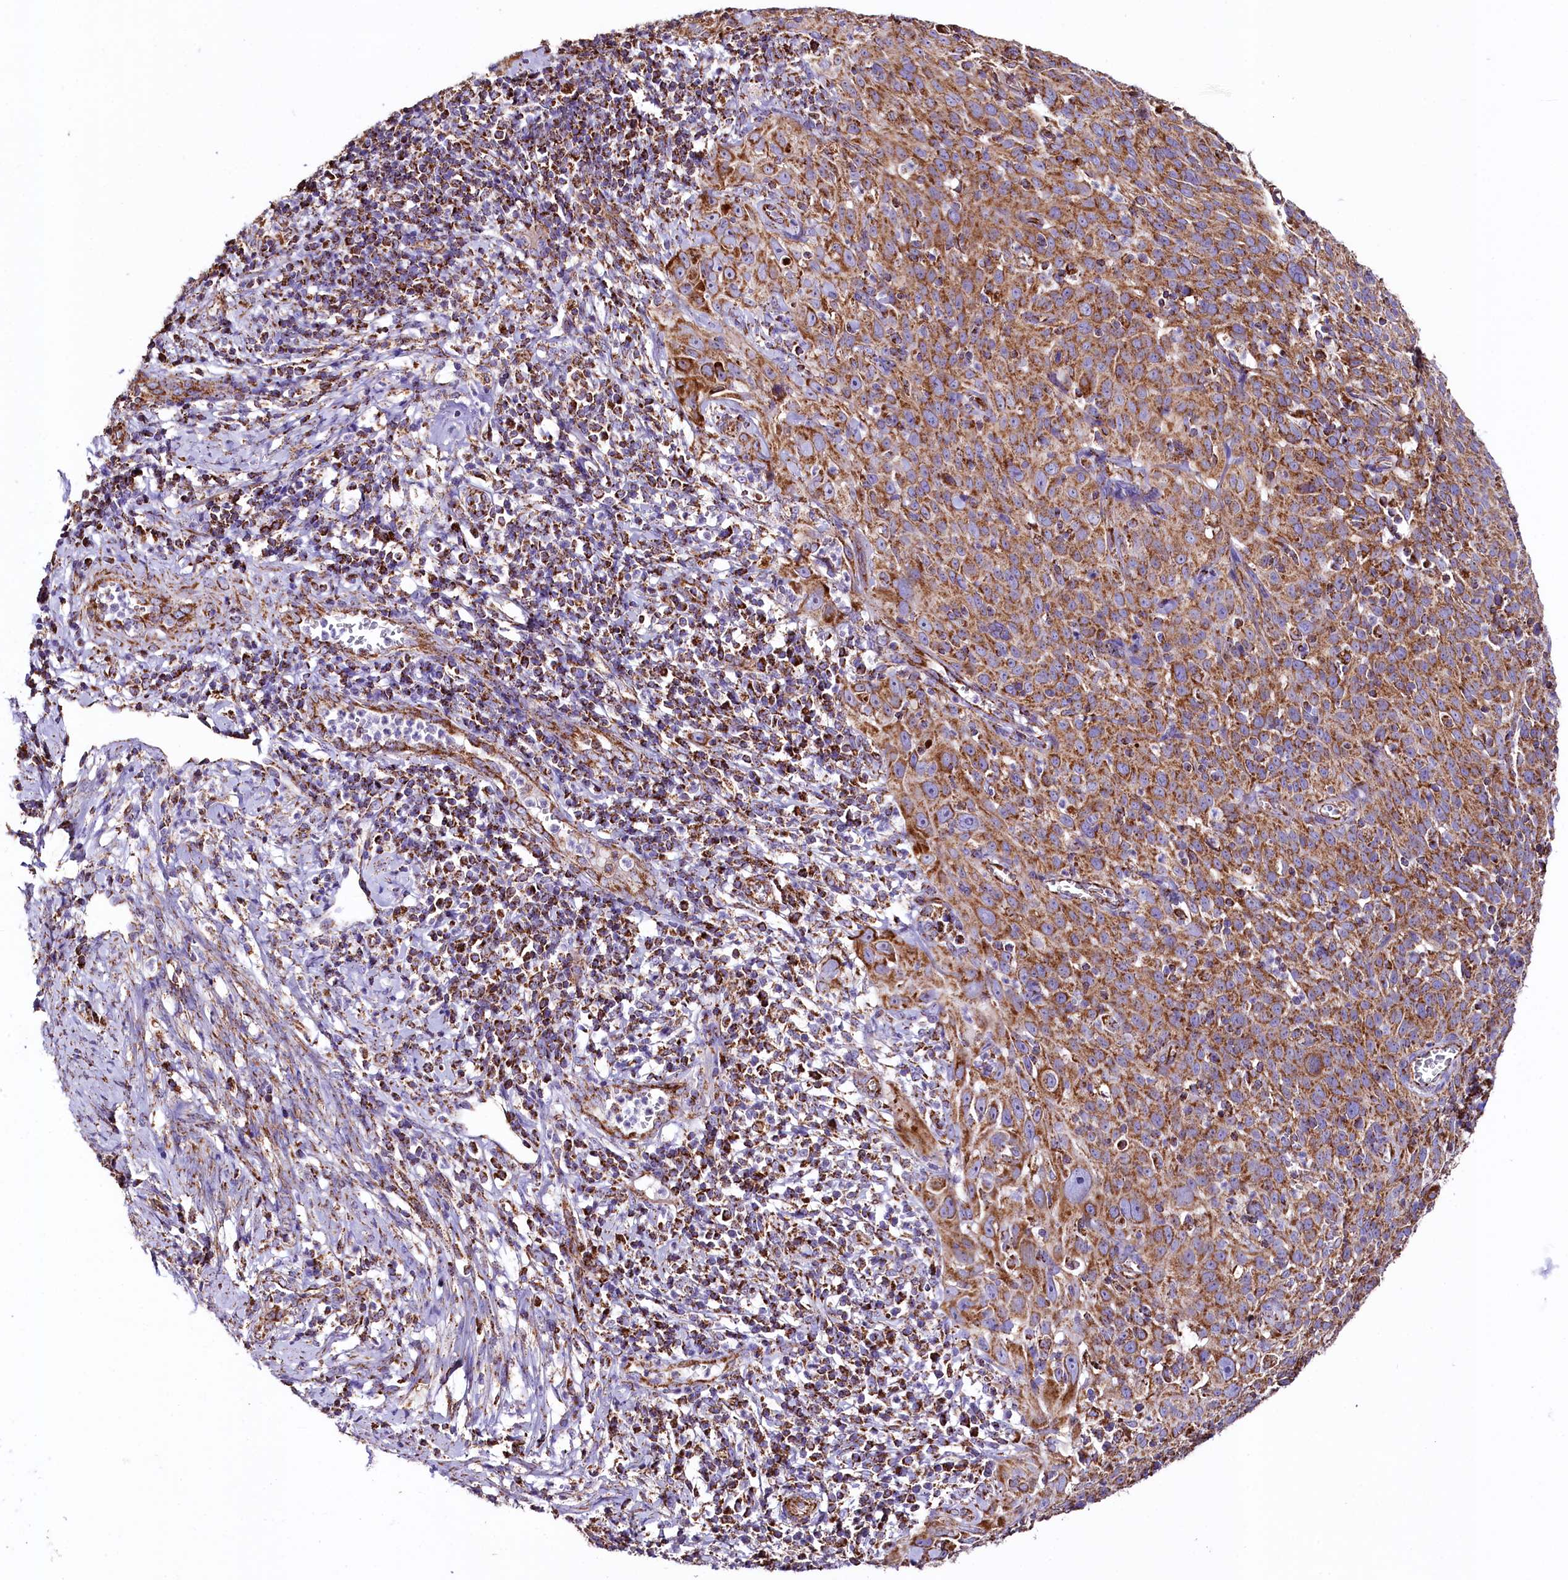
{"staining": {"intensity": "strong", "quantity": ">75%", "location": "cytoplasmic/membranous"}, "tissue": "cervical cancer", "cell_type": "Tumor cells", "image_type": "cancer", "snomed": [{"axis": "morphology", "description": "Squamous cell carcinoma, NOS"}, {"axis": "topography", "description": "Cervix"}], "caption": "Immunohistochemical staining of cervical cancer (squamous cell carcinoma) demonstrates strong cytoplasmic/membranous protein staining in about >75% of tumor cells.", "gene": "APLP2", "patient": {"sex": "female", "age": 31}}